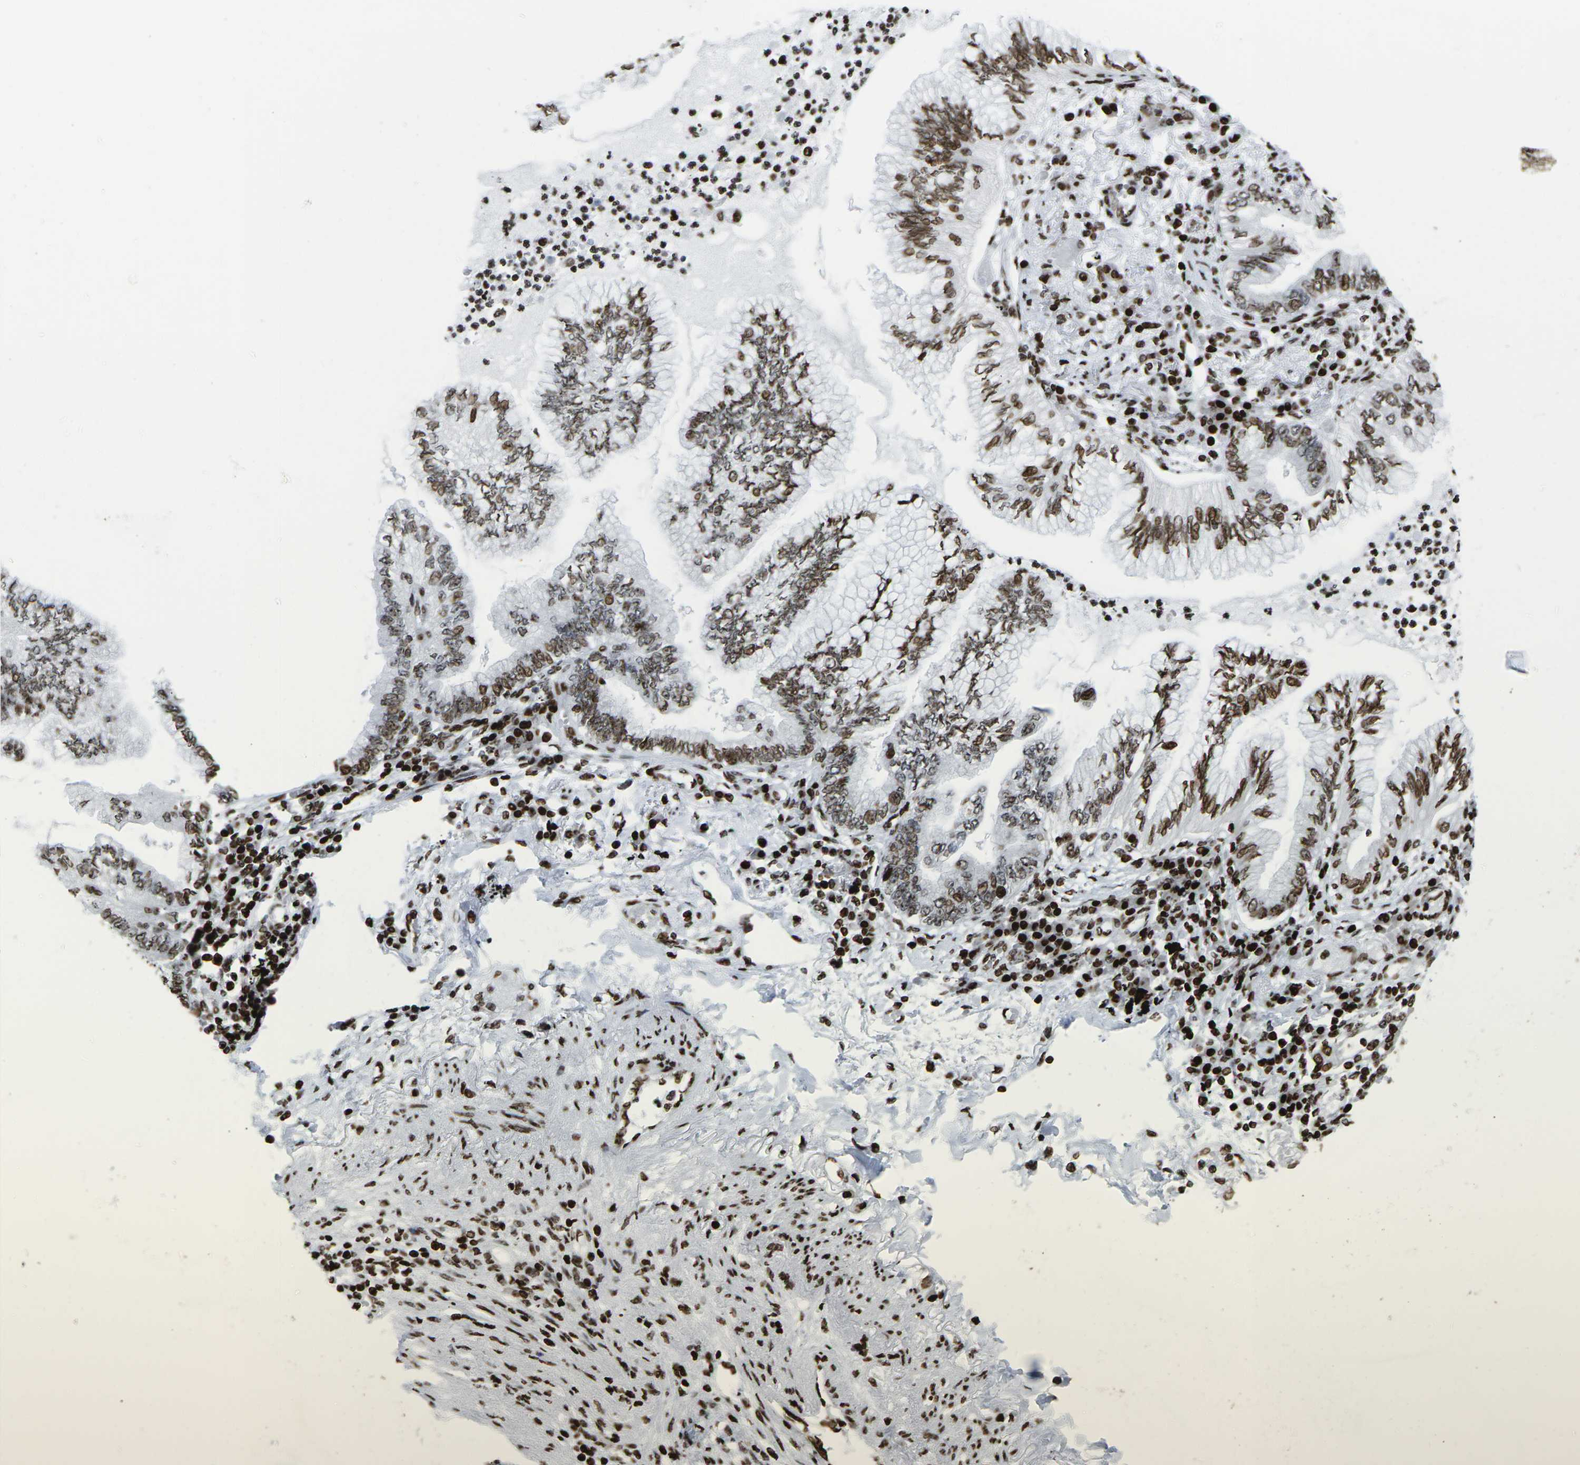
{"staining": {"intensity": "moderate", "quantity": ">75%", "location": "cytoplasmic/membranous,nuclear"}, "tissue": "lung cancer", "cell_type": "Tumor cells", "image_type": "cancer", "snomed": [{"axis": "morphology", "description": "Normal tissue, NOS"}, {"axis": "morphology", "description": "Adenocarcinoma, NOS"}, {"axis": "topography", "description": "Bronchus"}, {"axis": "topography", "description": "Lung"}], "caption": "Protein analysis of lung cancer (adenocarcinoma) tissue reveals moderate cytoplasmic/membranous and nuclear positivity in approximately >75% of tumor cells.", "gene": "H1-4", "patient": {"sex": "female", "age": 70}}